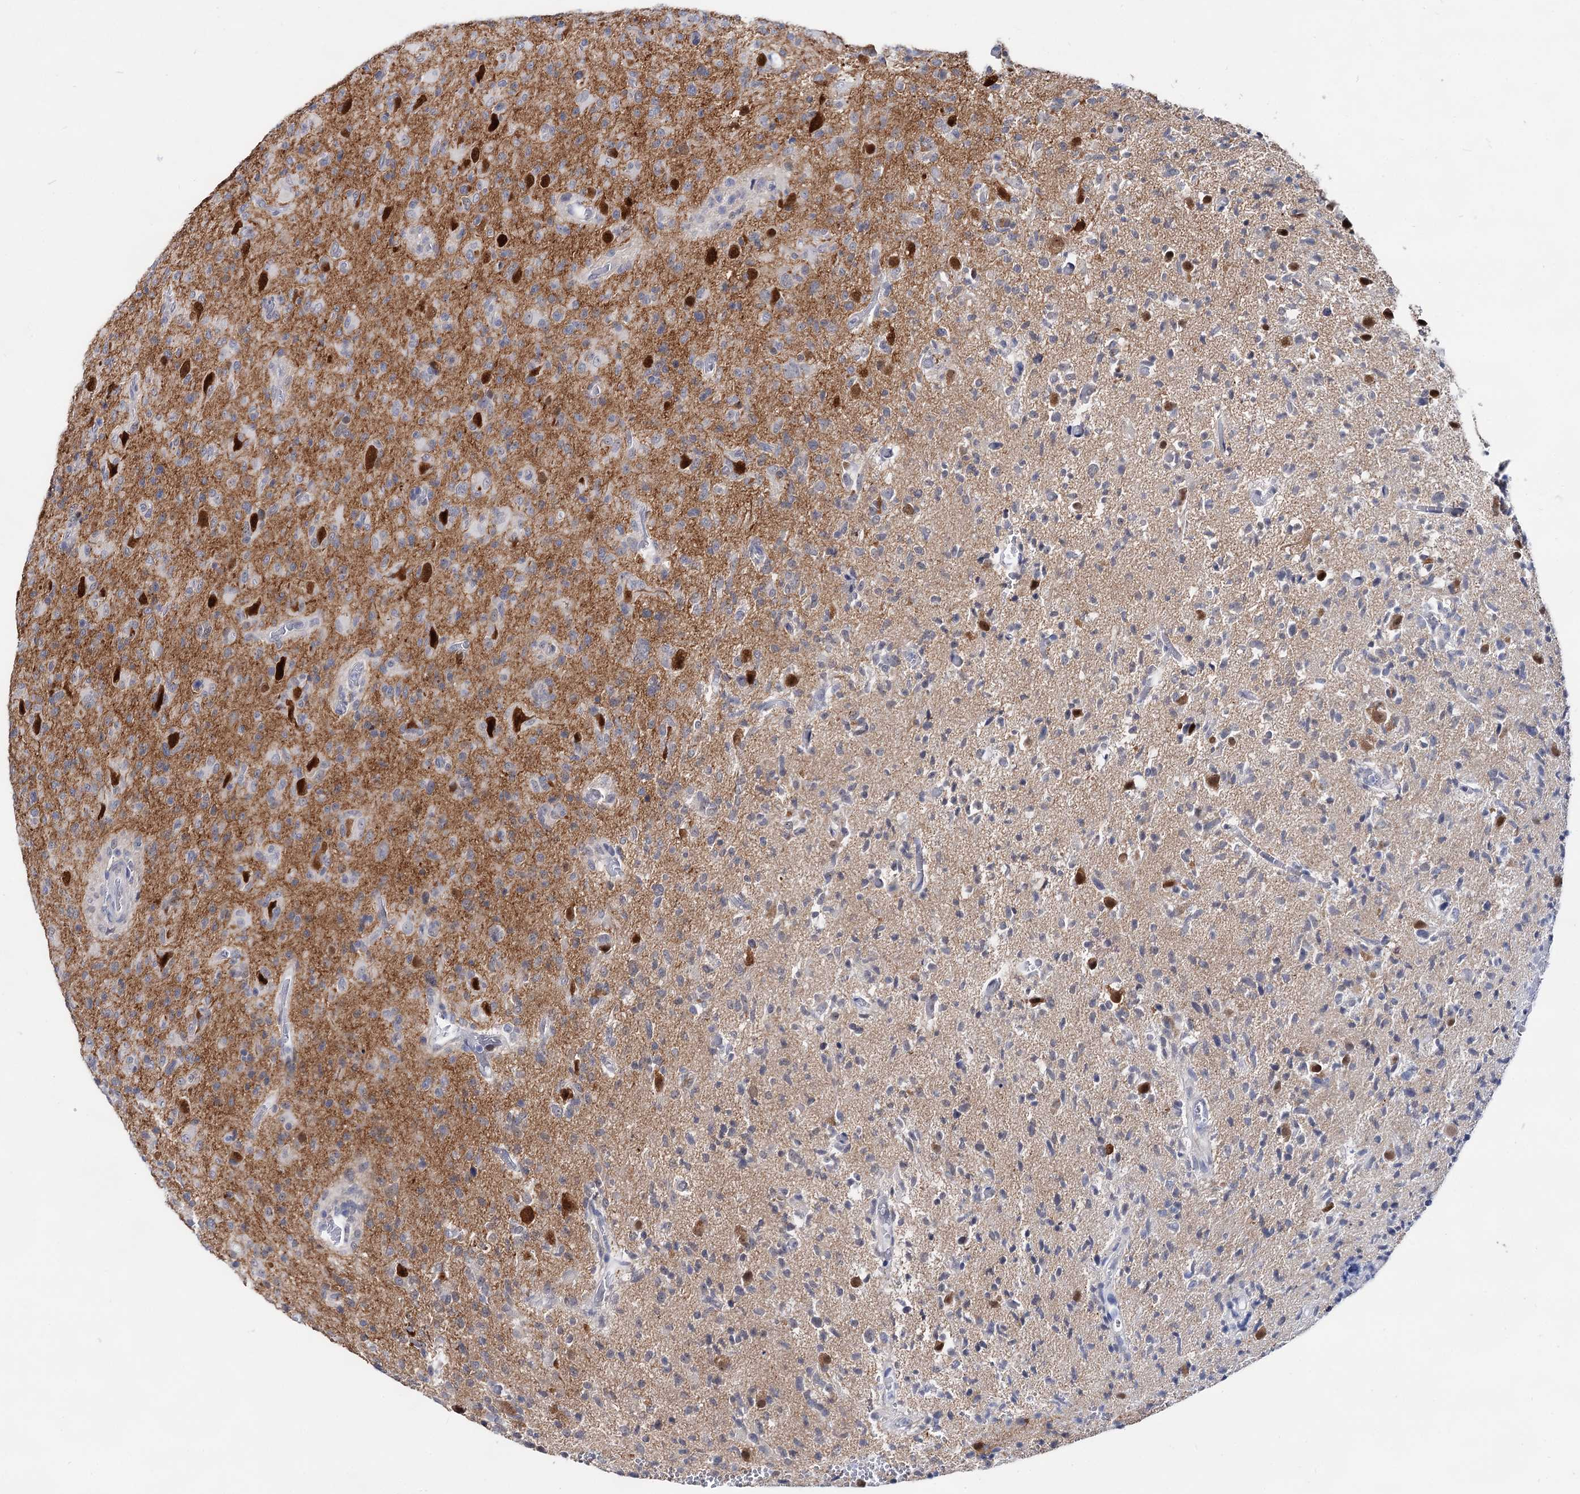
{"staining": {"intensity": "weak", "quantity": "<25%", "location": "nuclear"}, "tissue": "glioma", "cell_type": "Tumor cells", "image_type": "cancer", "snomed": [{"axis": "morphology", "description": "Glioma, malignant, High grade"}, {"axis": "topography", "description": "Brain"}], "caption": "Glioma was stained to show a protein in brown. There is no significant positivity in tumor cells.", "gene": "CAPRIN2", "patient": {"sex": "female", "age": 57}}